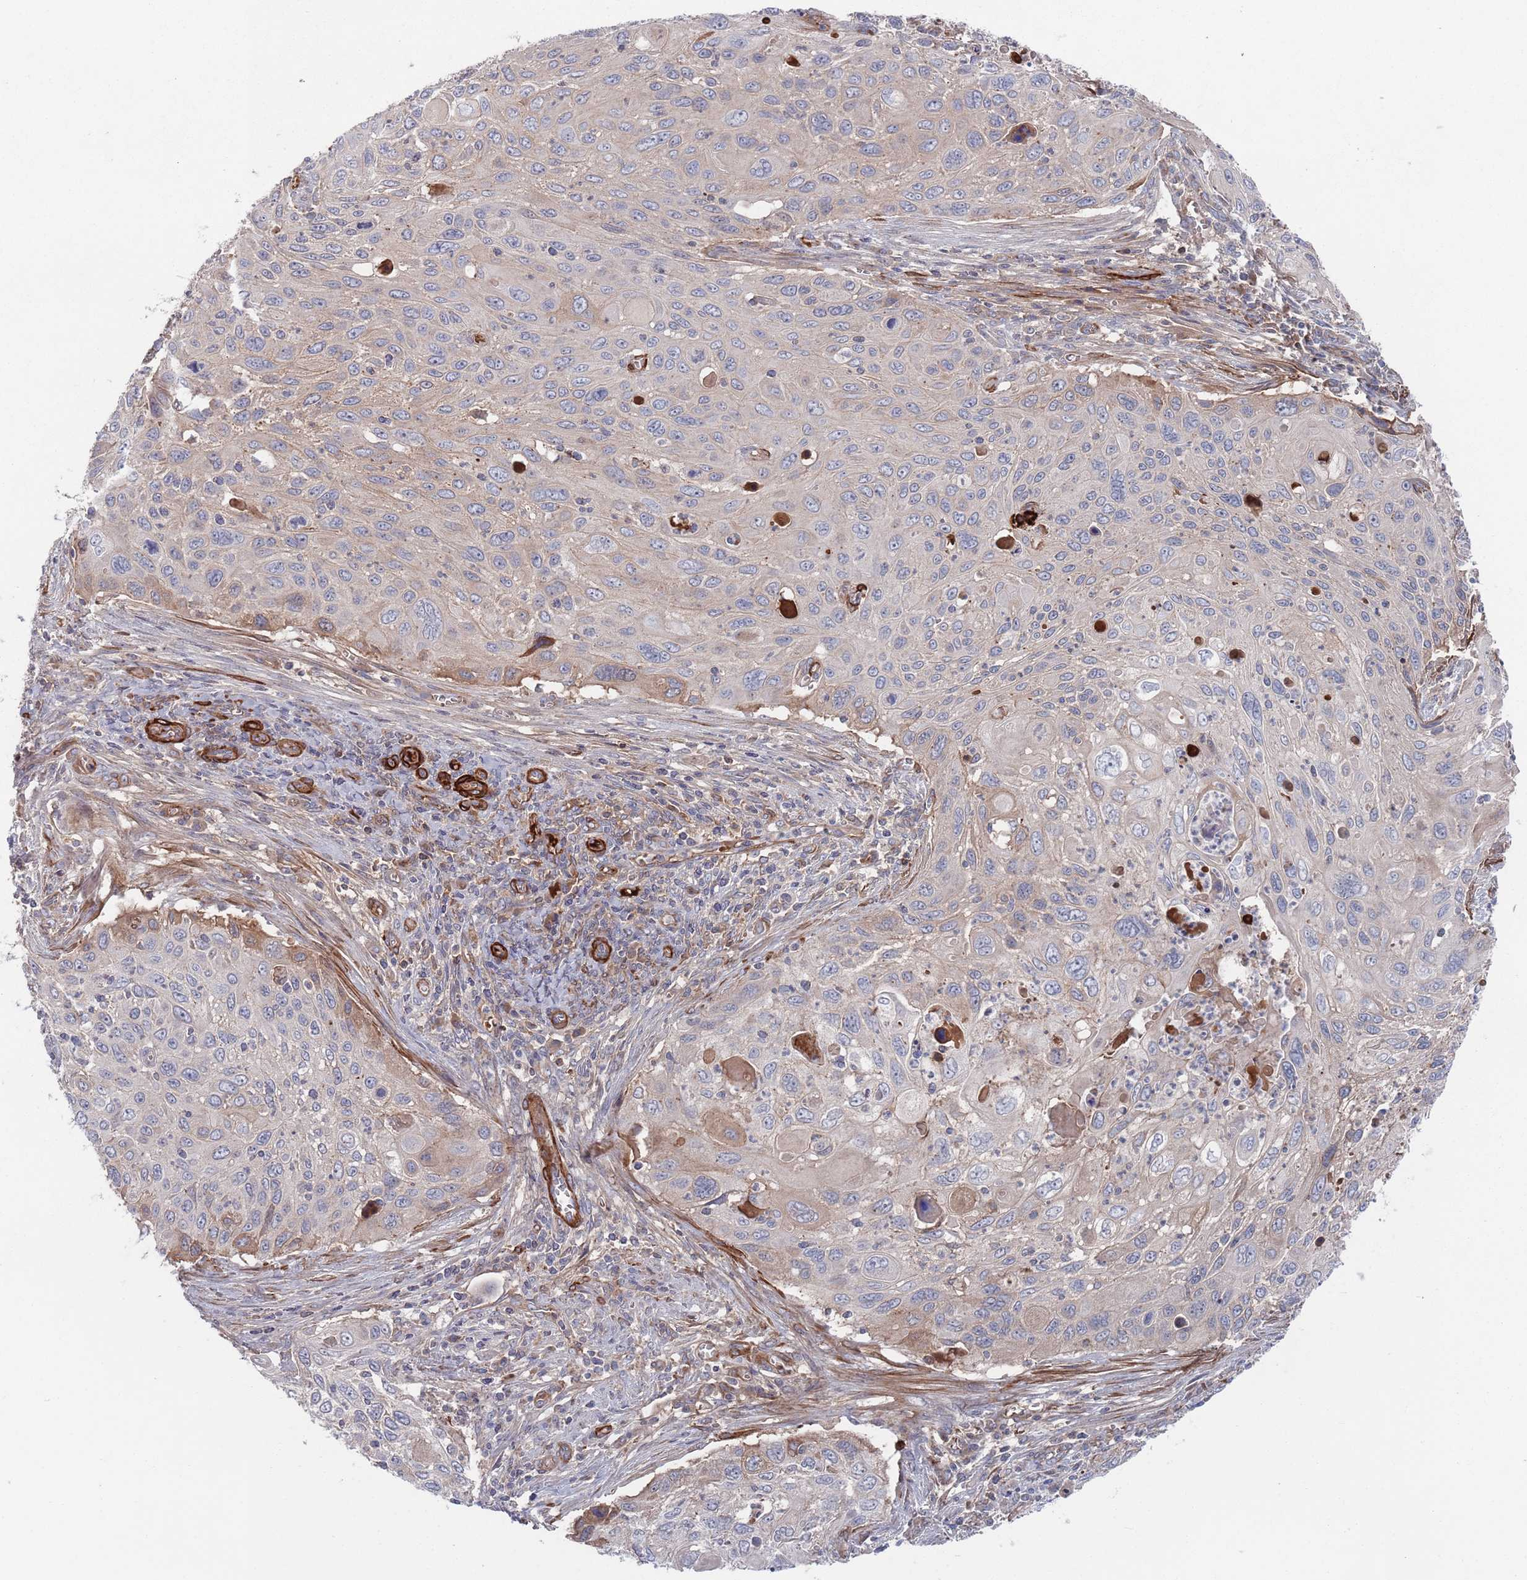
{"staining": {"intensity": "moderate", "quantity": "<25%", "location": "cytoplasmic/membranous"}, "tissue": "cervical cancer", "cell_type": "Tumor cells", "image_type": "cancer", "snomed": [{"axis": "morphology", "description": "Squamous cell carcinoma, NOS"}, {"axis": "topography", "description": "Cervix"}], "caption": "There is low levels of moderate cytoplasmic/membranous expression in tumor cells of cervical squamous cell carcinoma, as demonstrated by immunohistochemical staining (brown color).", "gene": "PLEKHA4", "patient": {"sex": "female", "age": 70}}